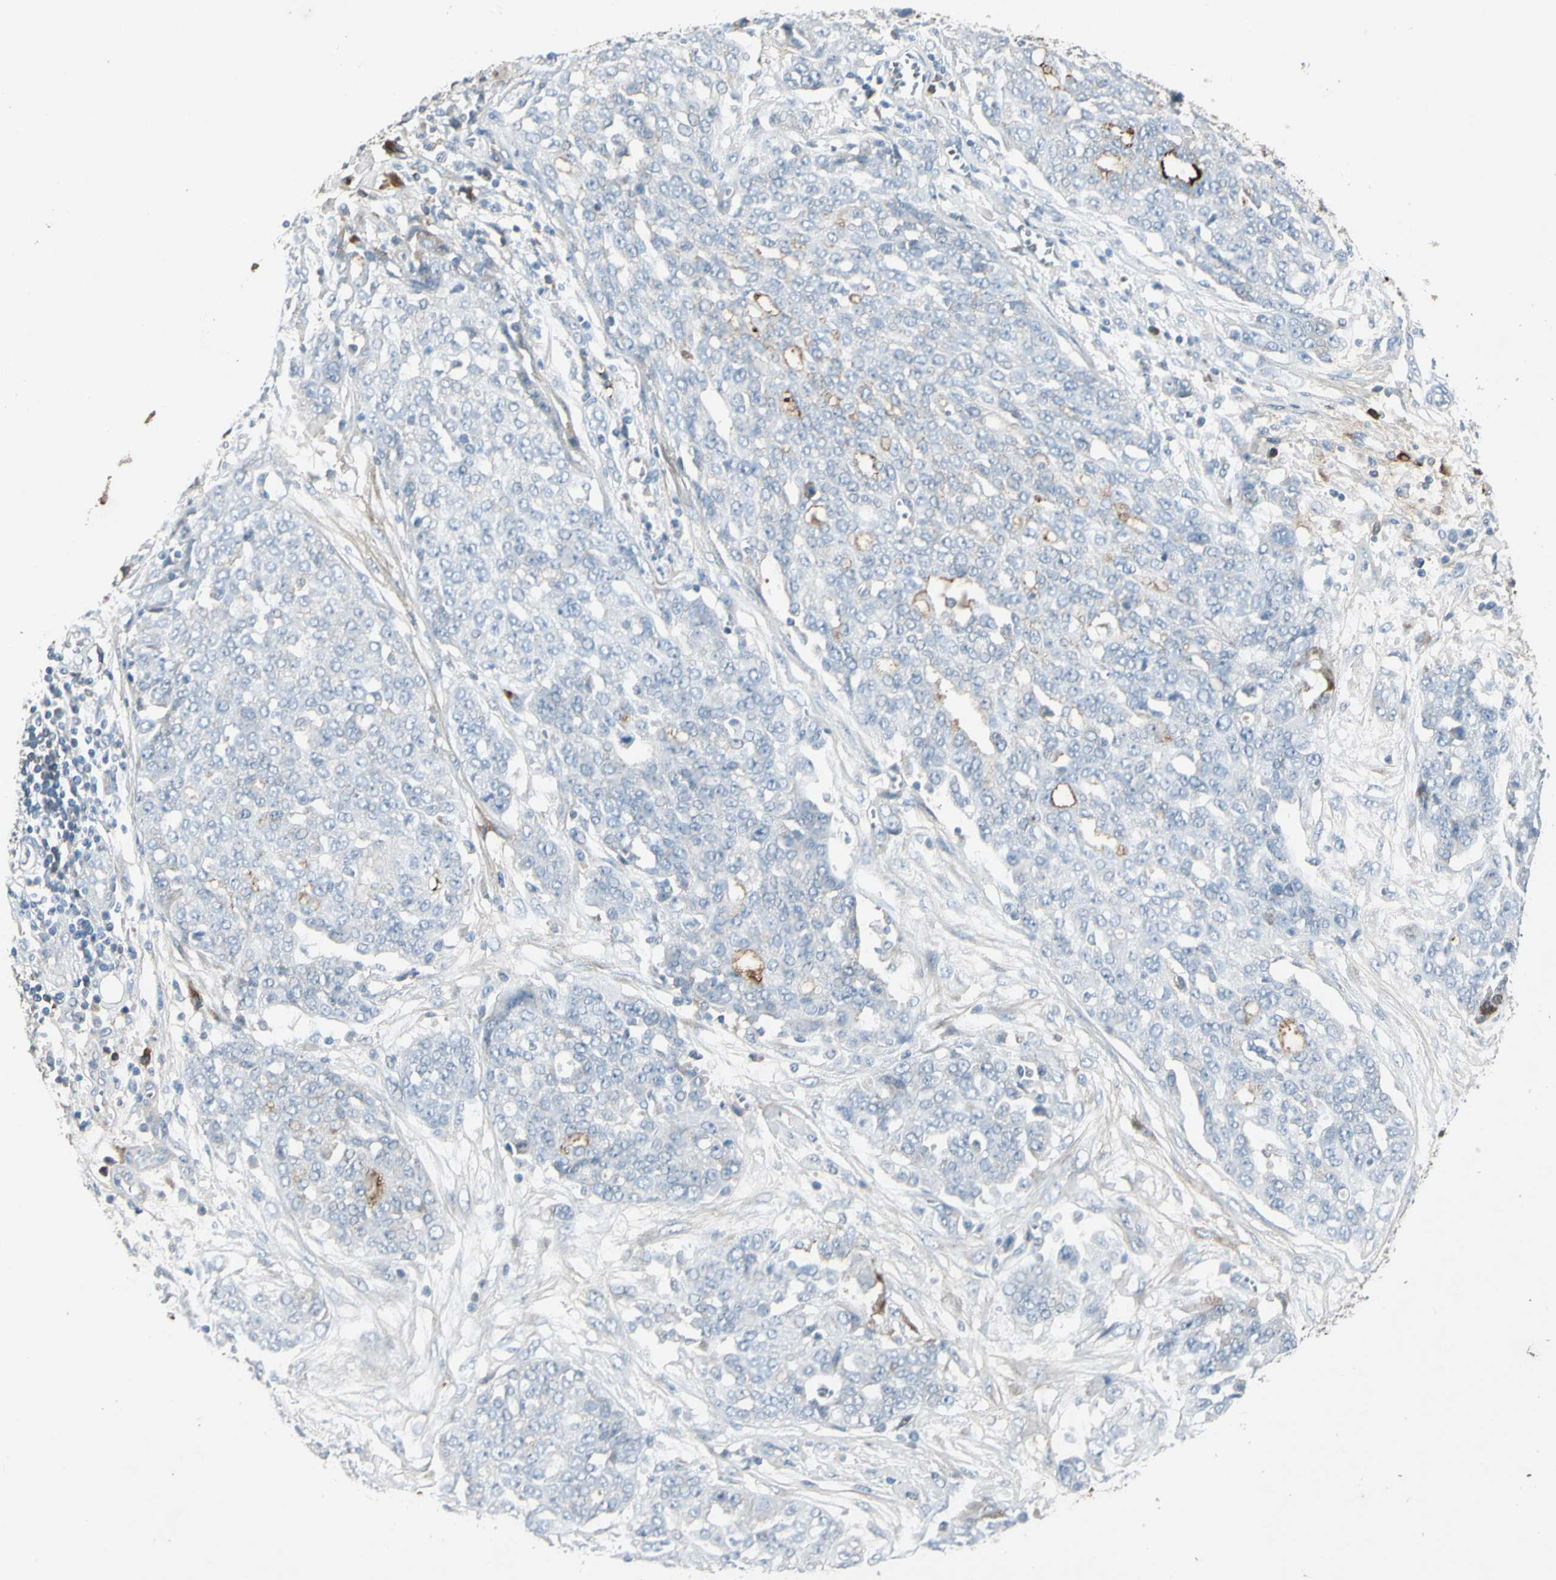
{"staining": {"intensity": "negative", "quantity": "none", "location": "none"}, "tissue": "ovarian cancer", "cell_type": "Tumor cells", "image_type": "cancer", "snomed": [{"axis": "morphology", "description": "Cystadenocarcinoma, serous, NOS"}, {"axis": "topography", "description": "Soft tissue"}, {"axis": "topography", "description": "Ovary"}], "caption": "The histopathology image displays no significant expression in tumor cells of ovarian cancer. Nuclei are stained in blue.", "gene": "IGHM", "patient": {"sex": "female", "age": 57}}